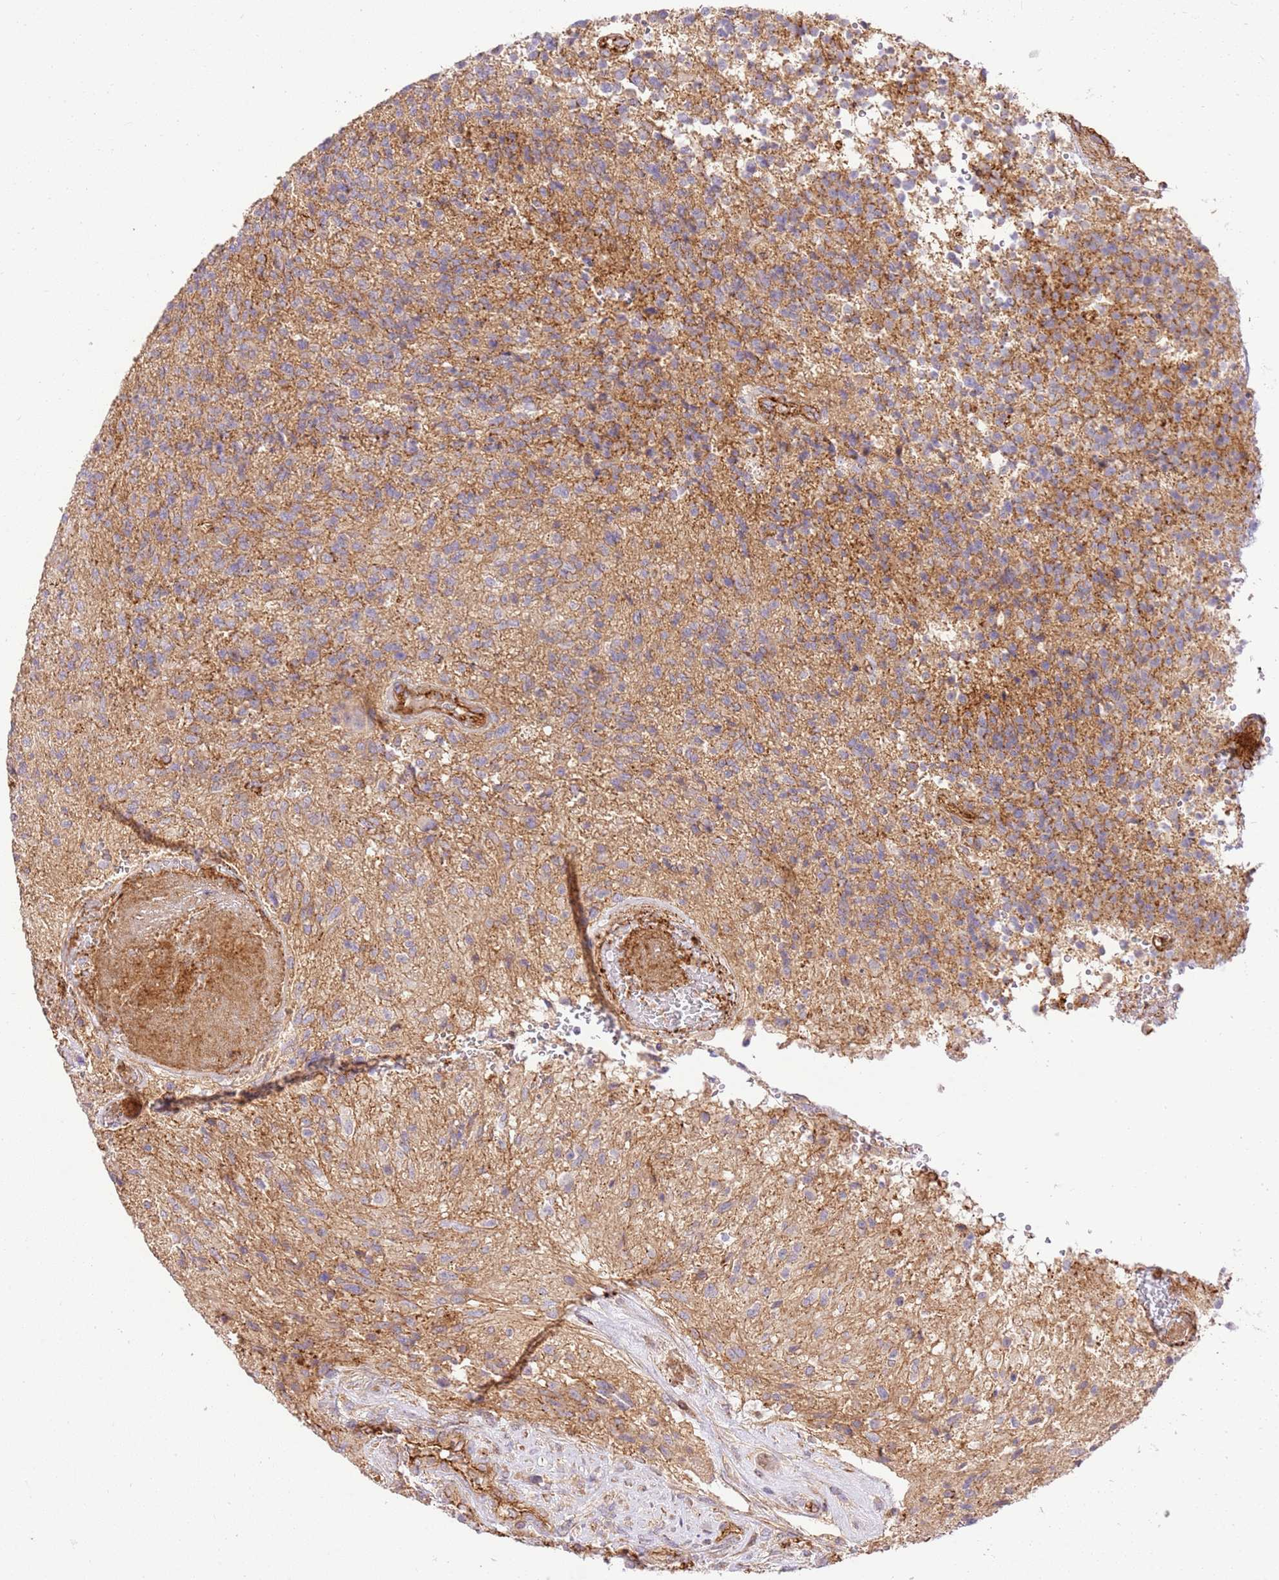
{"staining": {"intensity": "negative", "quantity": "none", "location": "none"}, "tissue": "glioma", "cell_type": "Tumor cells", "image_type": "cancer", "snomed": [{"axis": "morphology", "description": "Glioma, malignant, High grade"}, {"axis": "topography", "description": "Brain"}], "caption": "Glioma stained for a protein using immunohistochemistry (IHC) shows no staining tumor cells.", "gene": "EFCAB8", "patient": {"sex": "male", "age": 56}}